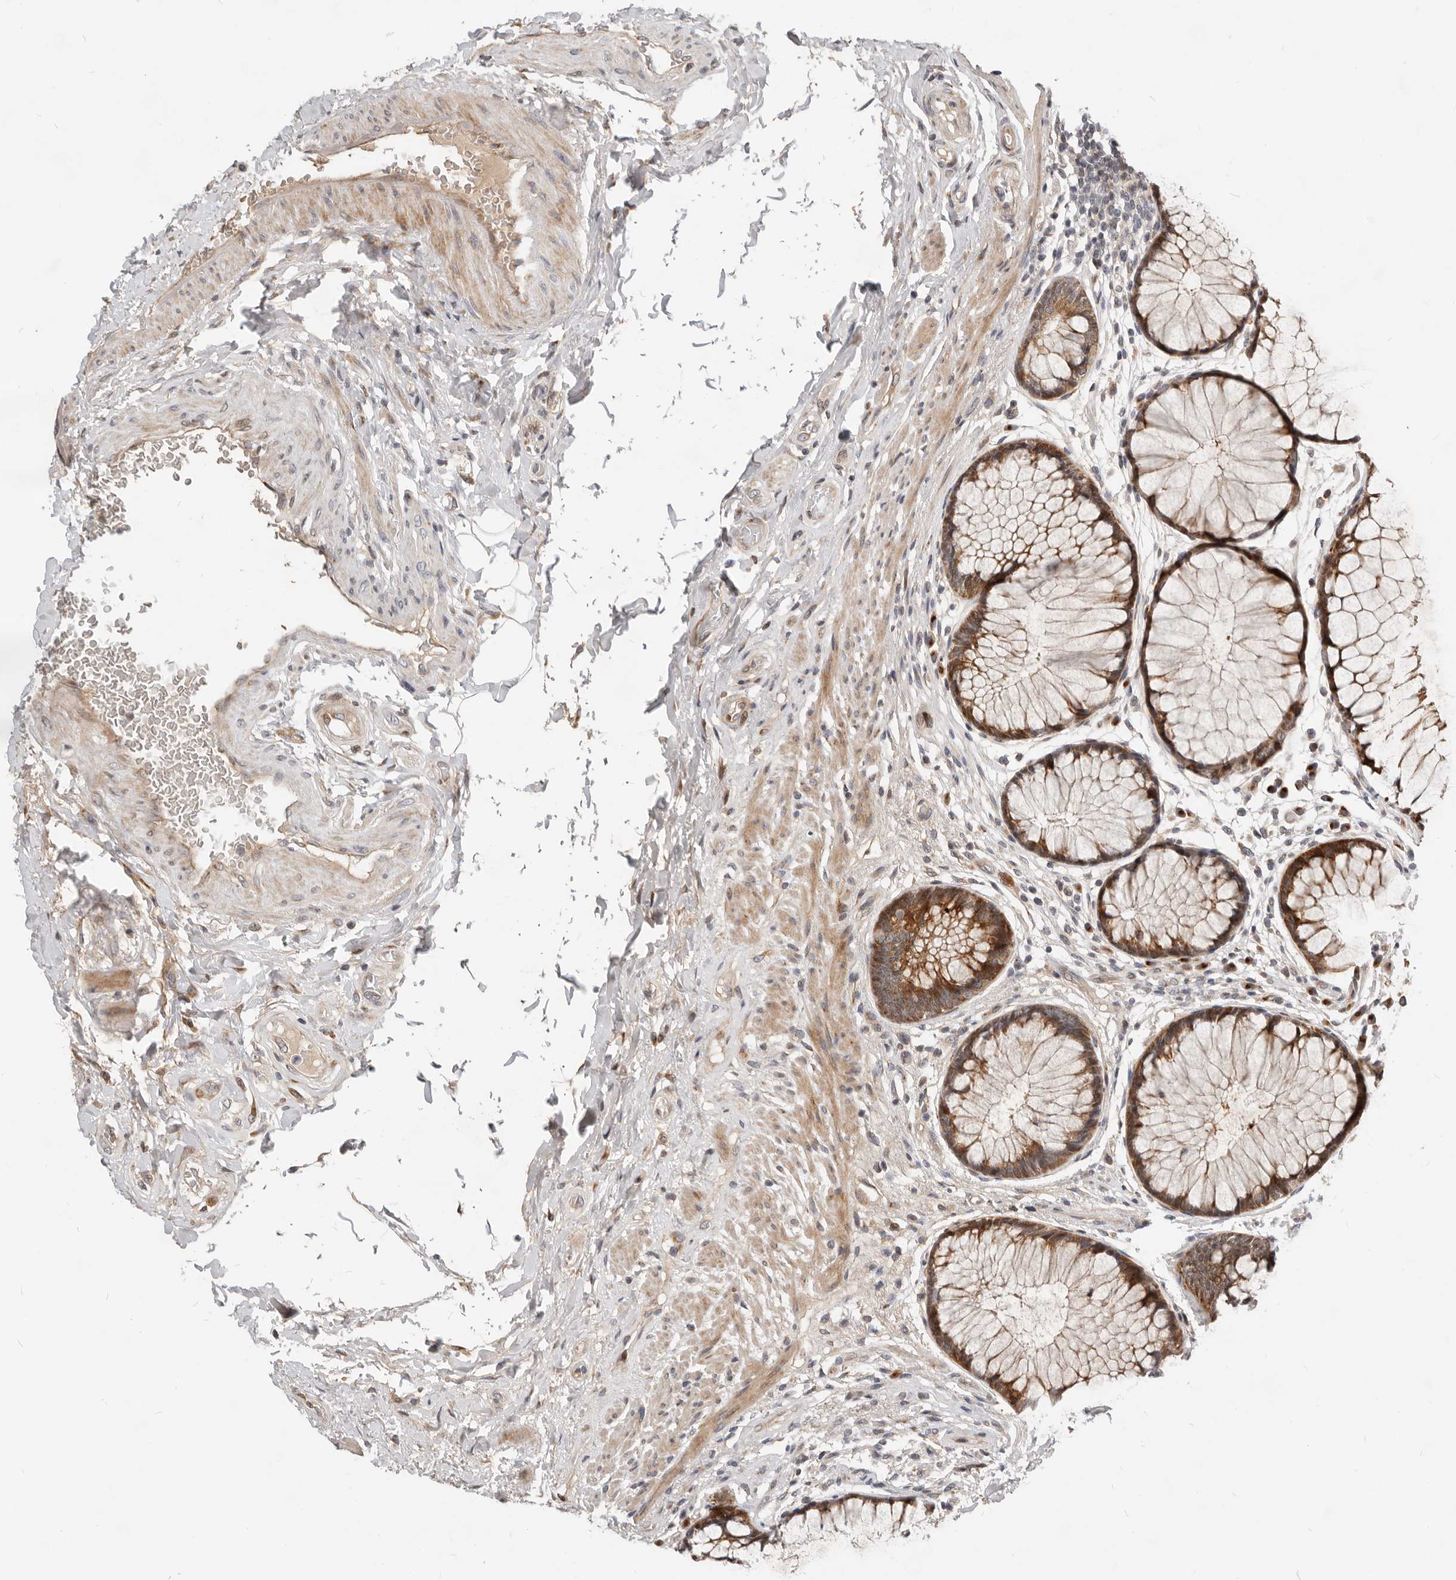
{"staining": {"intensity": "strong", "quantity": ">75%", "location": "cytoplasmic/membranous"}, "tissue": "rectum", "cell_type": "Glandular cells", "image_type": "normal", "snomed": [{"axis": "morphology", "description": "Normal tissue, NOS"}, {"axis": "topography", "description": "Rectum"}], "caption": "This image exhibits normal rectum stained with immunohistochemistry (IHC) to label a protein in brown. The cytoplasmic/membranous of glandular cells show strong positivity for the protein. Nuclei are counter-stained blue.", "gene": "NPY4R2", "patient": {"sex": "male", "age": 51}}